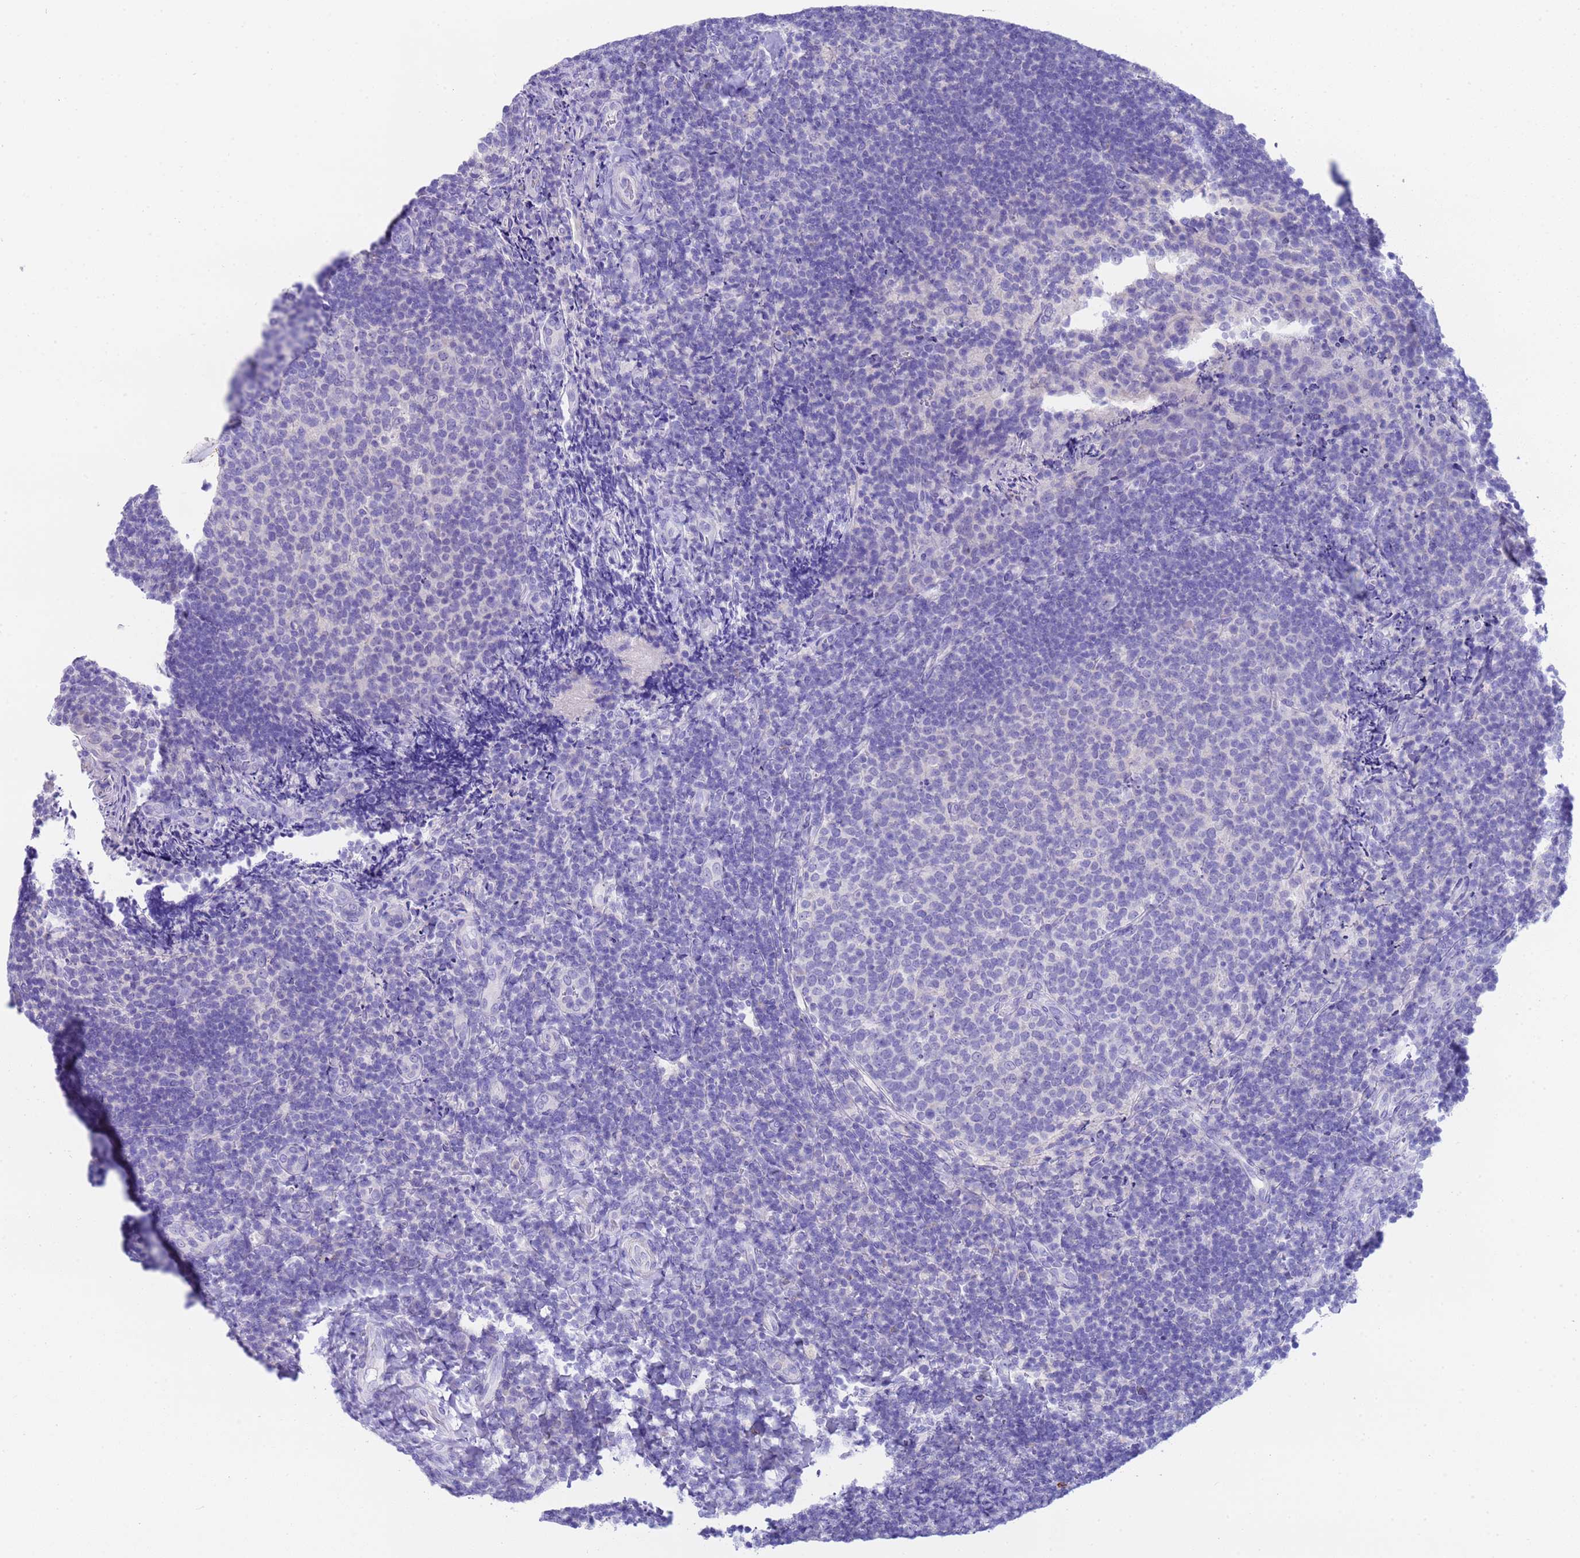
{"staining": {"intensity": "negative", "quantity": "none", "location": "none"}, "tissue": "tonsil", "cell_type": "Germinal center cells", "image_type": "normal", "snomed": [{"axis": "morphology", "description": "Normal tissue, NOS"}, {"axis": "topography", "description": "Tonsil"}], "caption": "High power microscopy micrograph of an immunohistochemistry (IHC) micrograph of unremarkable tonsil, revealing no significant expression in germinal center cells.", "gene": "USP38", "patient": {"sex": "female", "age": 10}}